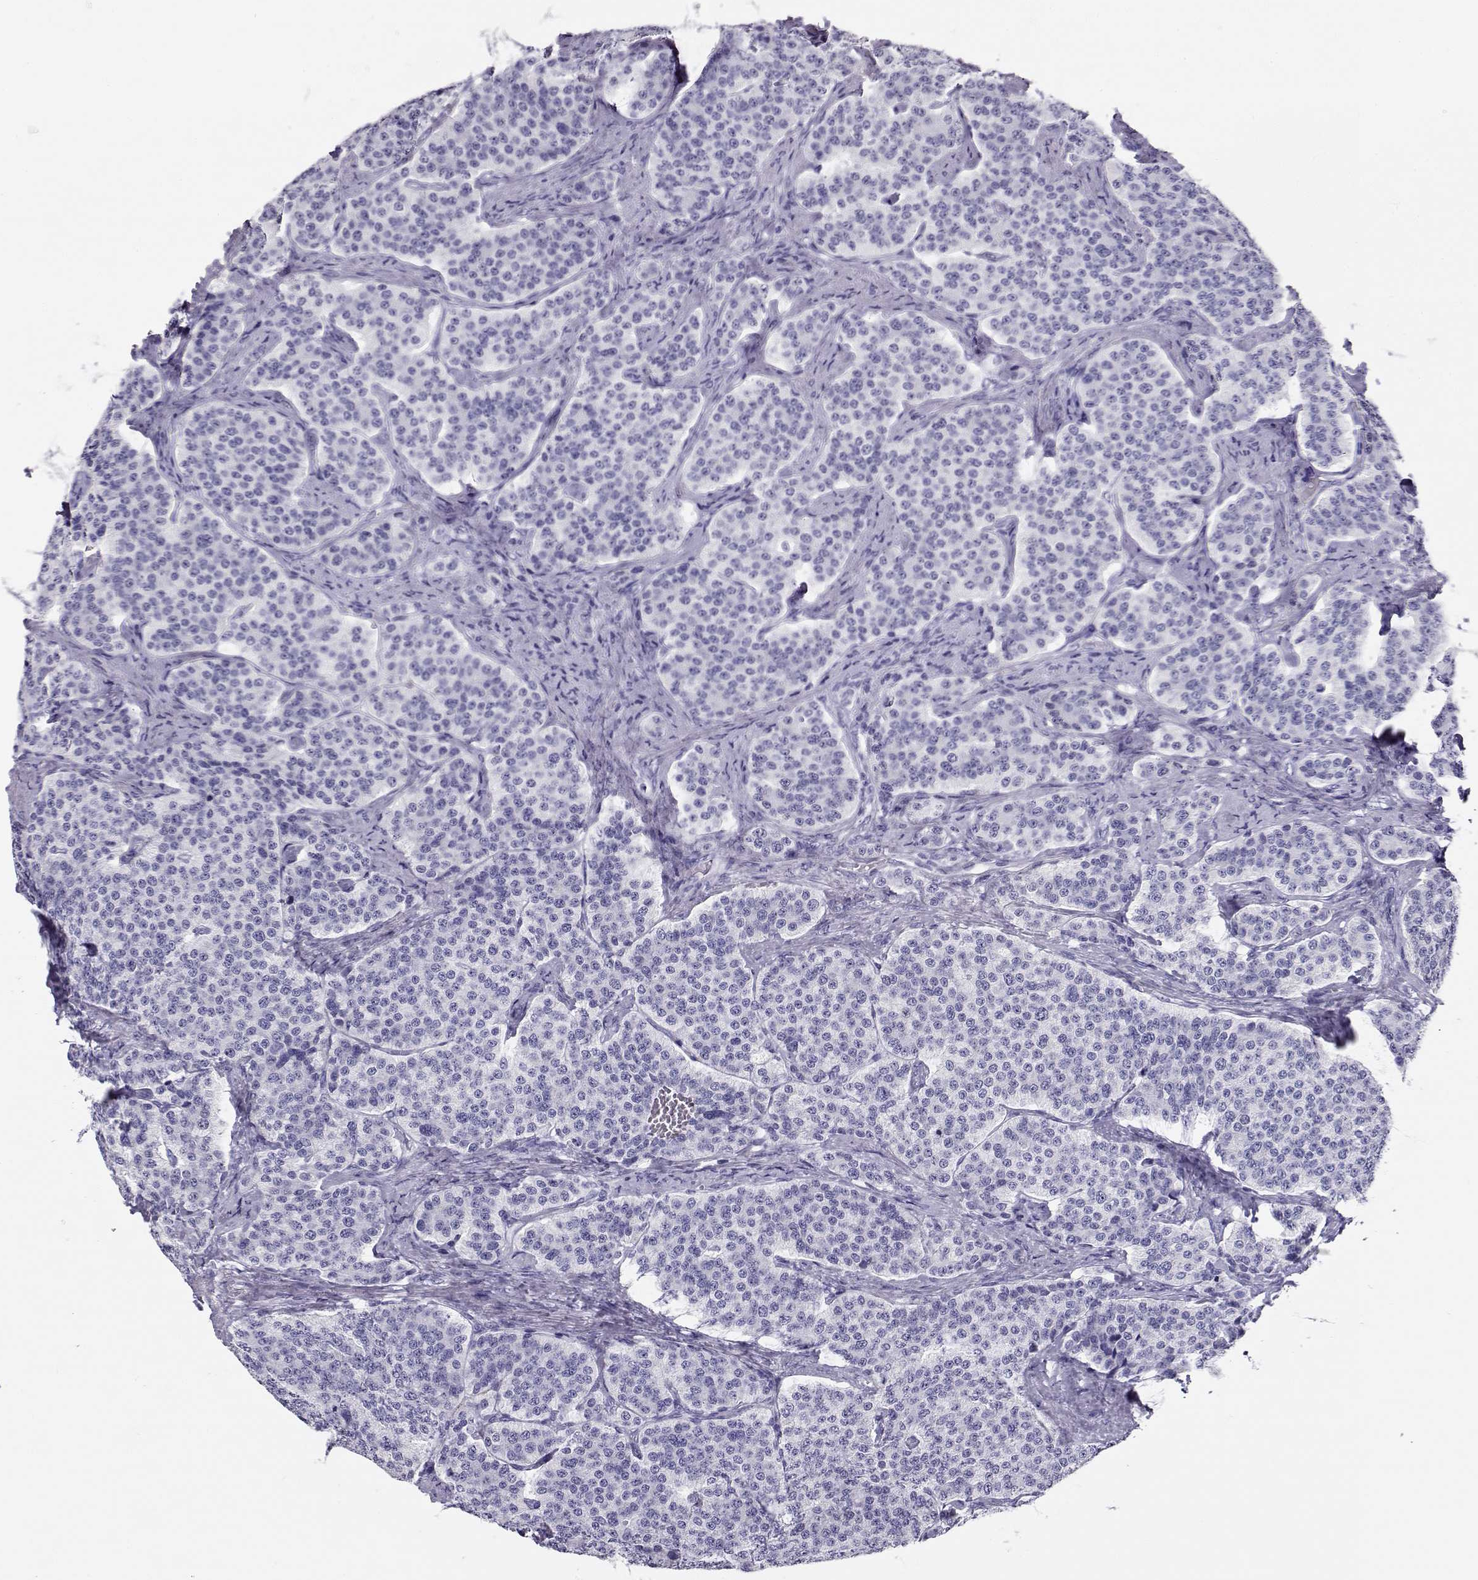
{"staining": {"intensity": "negative", "quantity": "none", "location": "none"}, "tissue": "carcinoid", "cell_type": "Tumor cells", "image_type": "cancer", "snomed": [{"axis": "morphology", "description": "Carcinoid, malignant, NOS"}, {"axis": "topography", "description": "Small intestine"}], "caption": "Tumor cells are negative for protein expression in human carcinoid (malignant). Nuclei are stained in blue.", "gene": "CRX", "patient": {"sex": "female", "age": 58}}